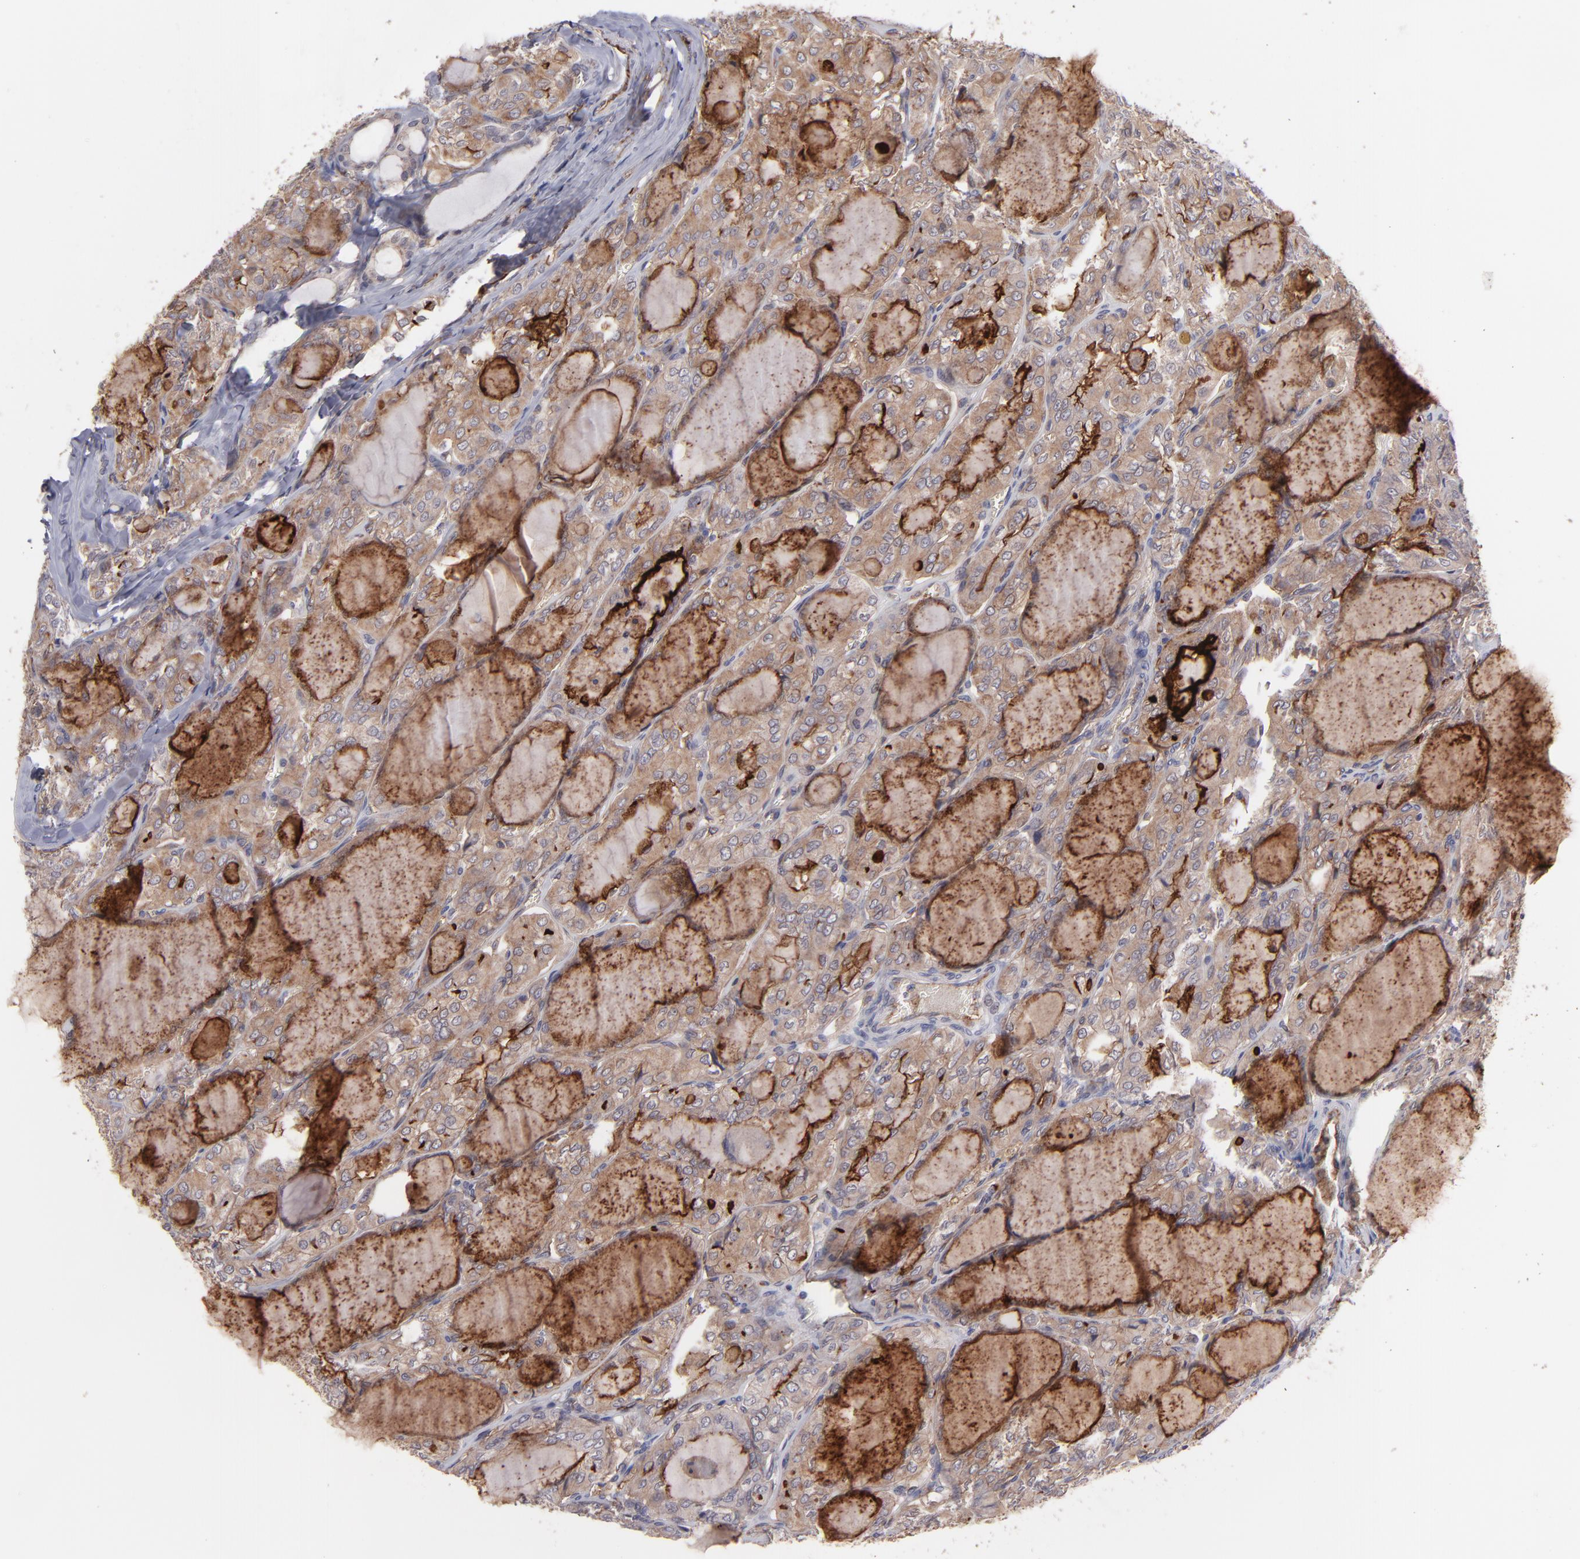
{"staining": {"intensity": "moderate", "quantity": "25%-75%", "location": "cytoplasmic/membranous"}, "tissue": "thyroid cancer", "cell_type": "Tumor cells", "image_type": "cancer", "snomed": [{"axis": "morphology", "description": "Papillary adenocarcinoma, NOS"}, {"axis": "topography", "description": "Thyroid gland"}], "caption": "Brown immunohistochemical staining in human thyroid papillary adenocarcinoma displays moderate cytoplasmic/membranous positivity in about 25%-75% of tumor cells.", "gene": "ICAM1", "patient": {"sex": "male", "age": 20}}